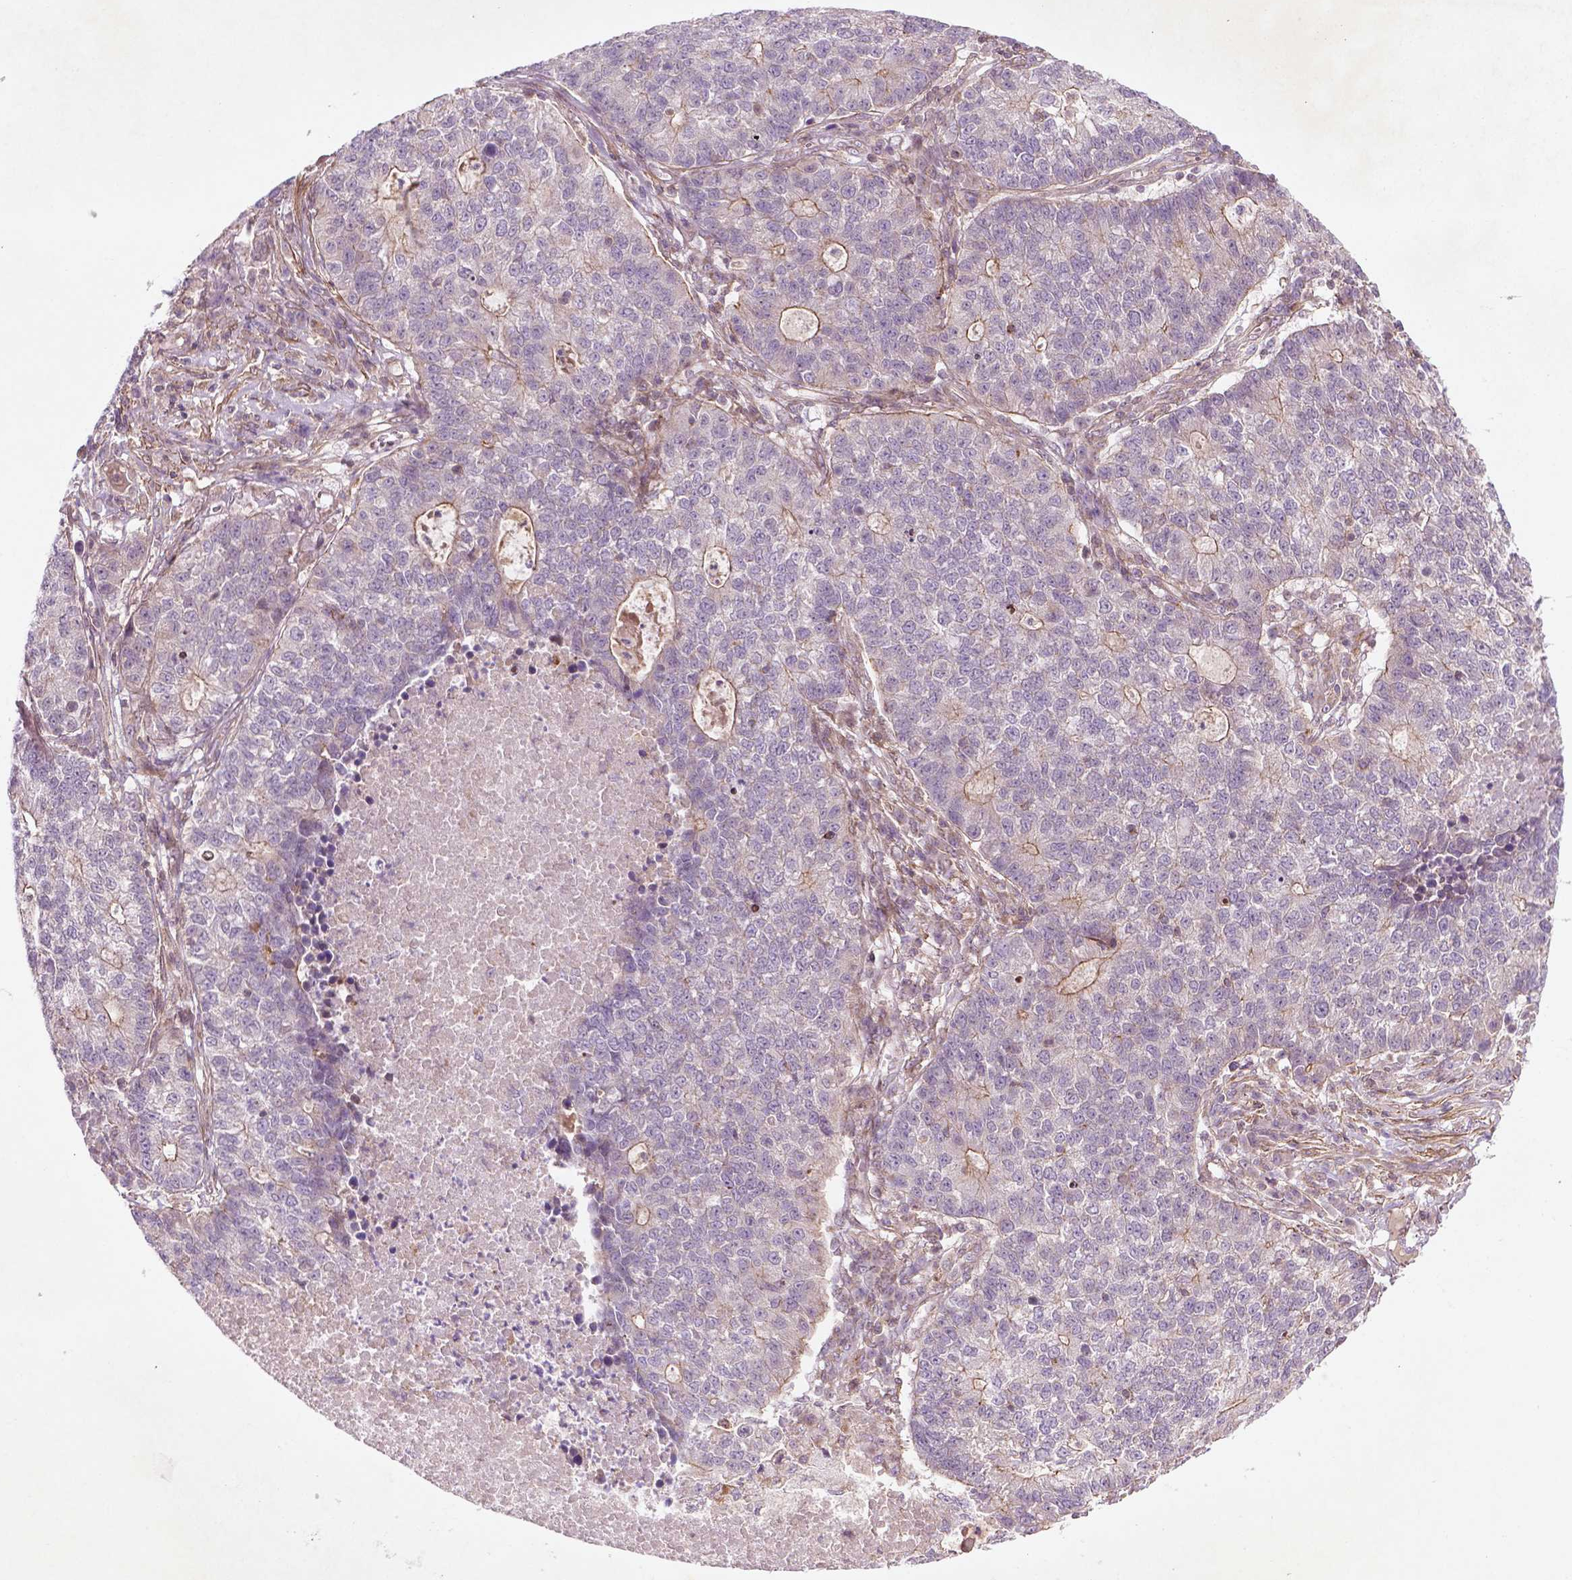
{"staining": {"intensity": "weak", "quantity": "<25%", "location": "cytoplasmic/membranous"}, "tissue": "lung cancer", "cell_type": "Tumor cells", "image_type": "cancer", "snomed": [{"axis": "morphology", "description": "Adenocarcinoma, NOS"}, {"axis": "topography", "description": "Lung"}], "caption": "Photomicrograph shows no significant protein staining in tumor cells of lung adenocarcinoma.", "gene": "TCHP", "patient": {"sex": "male", "age": 57}}